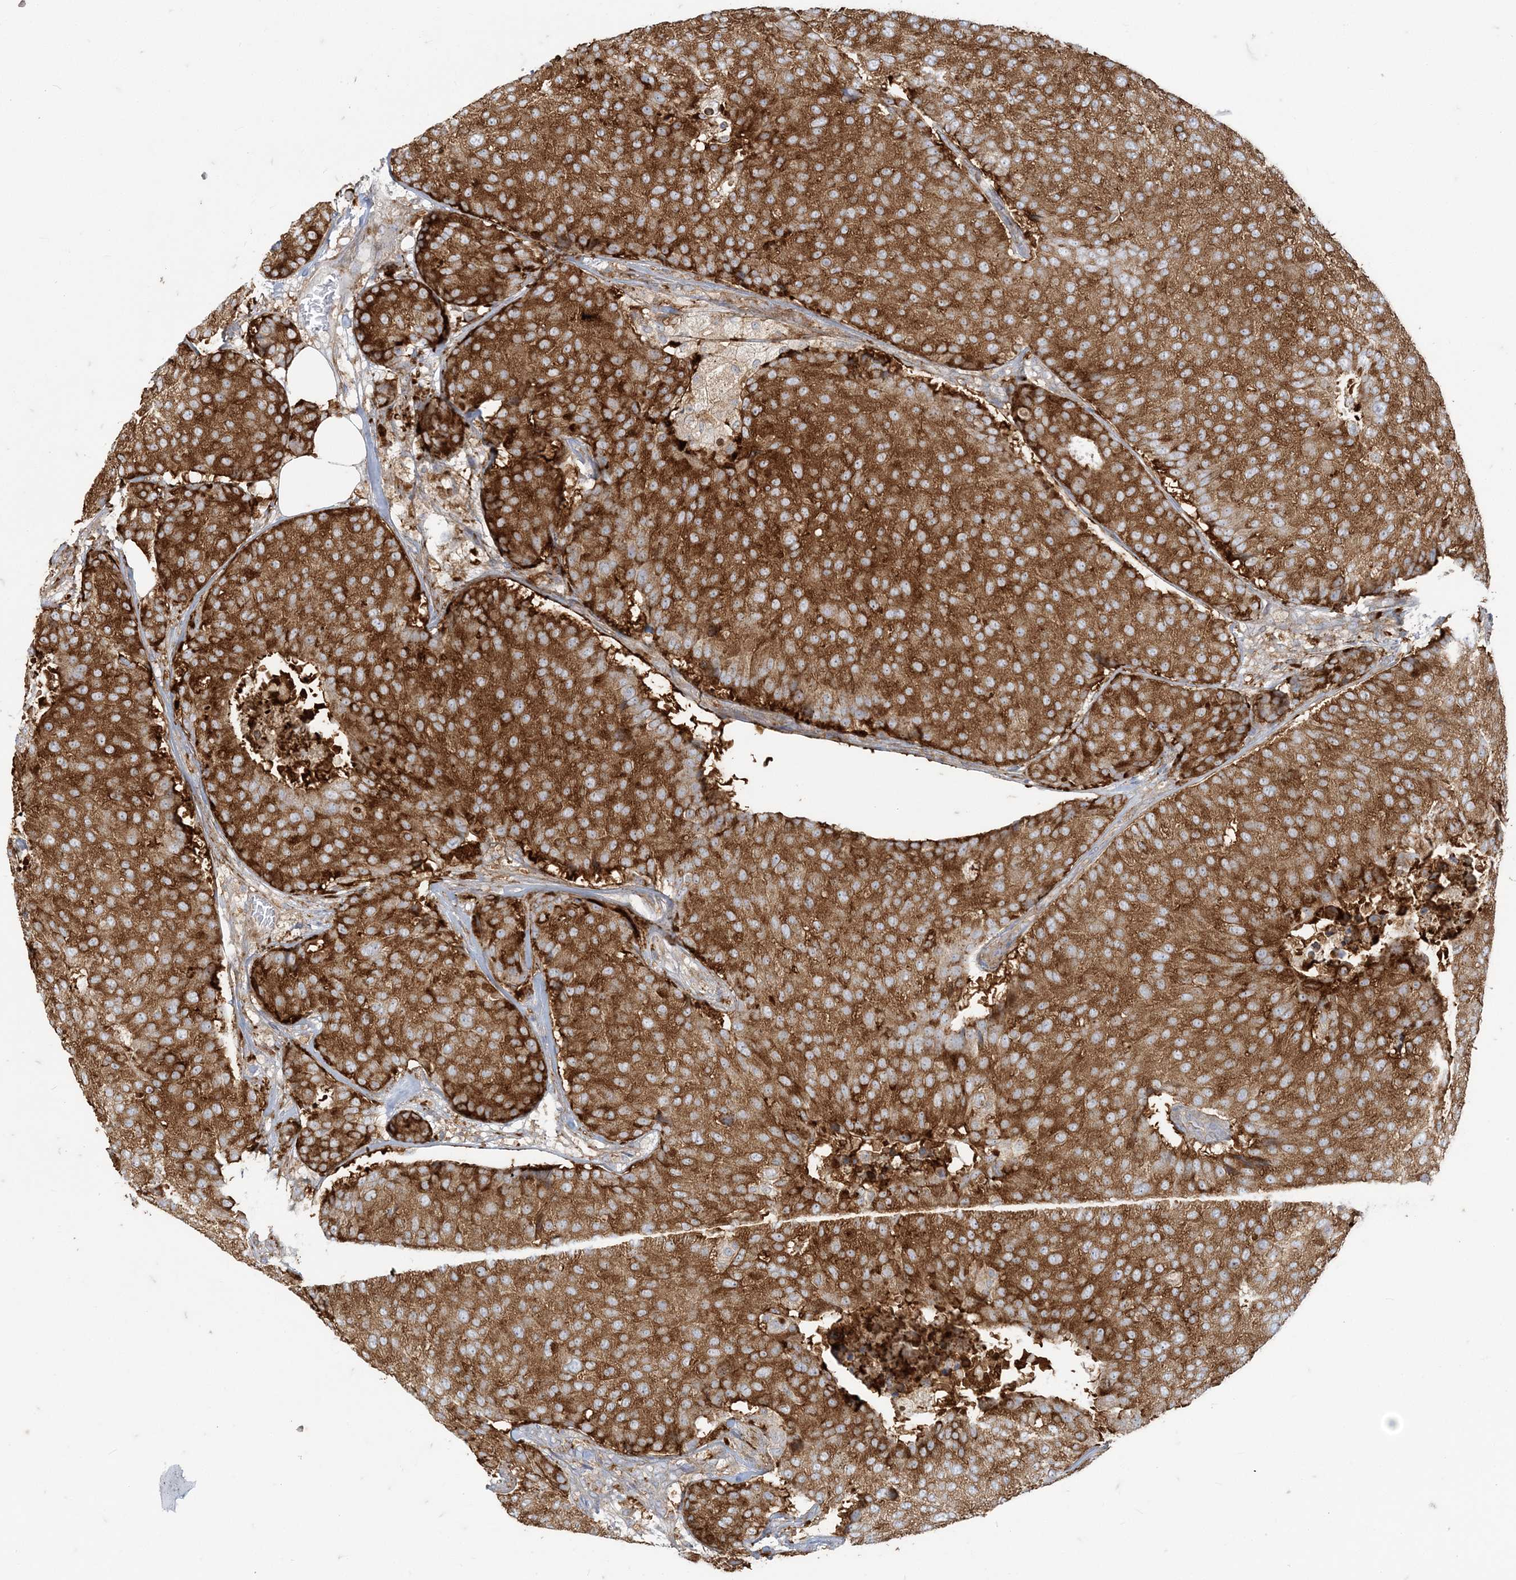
{"staining": {"intensity": "strong", "quantity": ">75%", "location": "cytoplasmic/membranous"}, "tissue": "breast cancer", "cell_type": "Tumor cells", "image_type": "cancer", "snomed": [{"axis": "morphology", "description": "Duct carcinoma"}, {"axis": "topography", "description": "Breast"}], "caption": "Immunohistochemical staining of infiltrating ductal carcinoma (breast) shows high levels of strong cytoplasmic/membranous protein positivity in about >75% of tumor cells.", "gene": "DERL3", "patient": {"sex": "female", "age": 75}}